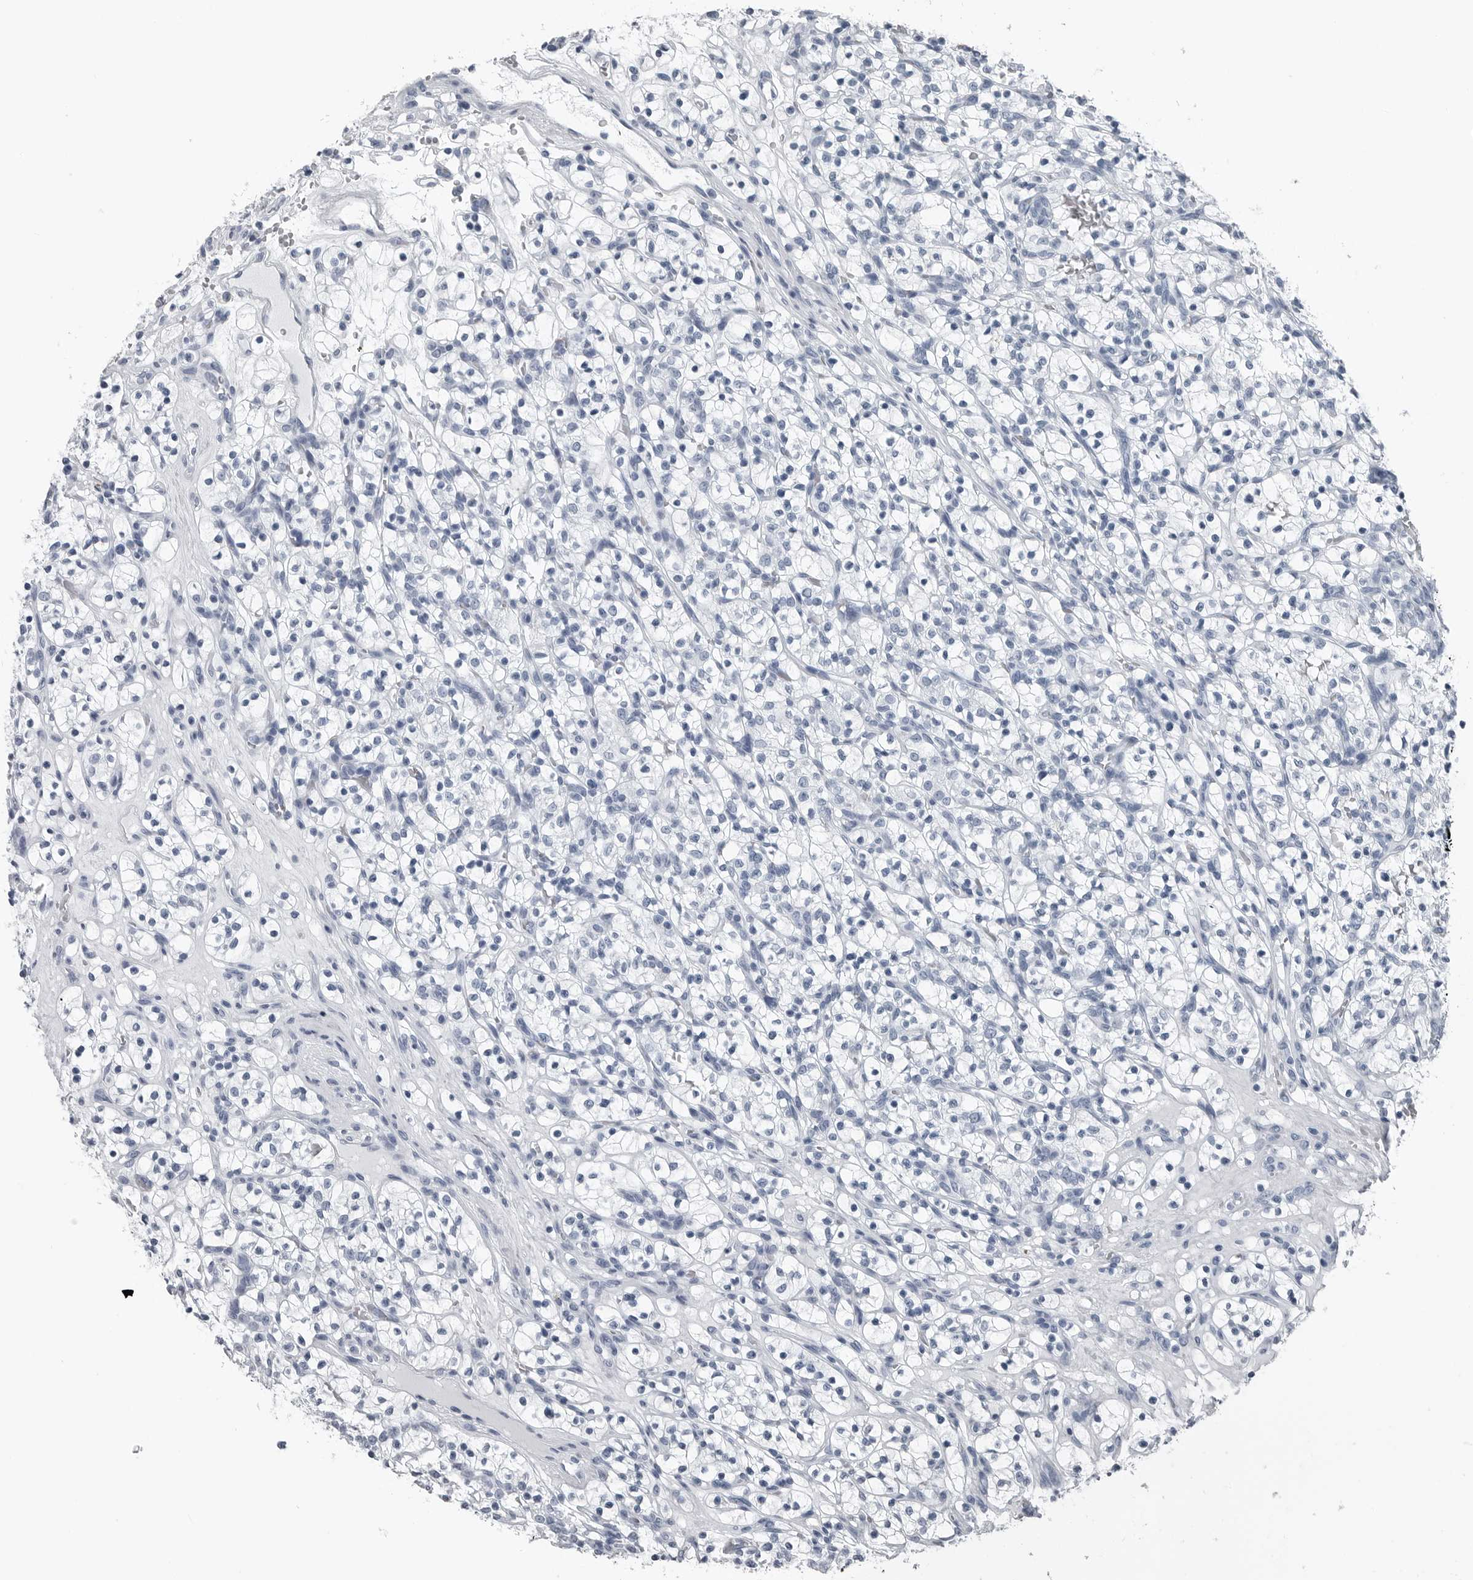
{"staining": {"intensity": "negative", "quantity": "none", "location": "none"}, "tissue": "renal cancer", "cell_type": "Tumor cells", "image_type": "cancer", "snomed": [{"axis": "morphology", "description": "Adenocarcinoma, NOS"}, {"axis": "topography", "description": "Kidney"}], "caption": "Immunohistochemistry image of neoplastic tissue: human adenocarcinoma (renal) stained with DAB exhibits no significant protein positivity in tumor cells.", "gene": "SPINK1", "patient": {"sex": "female", "age": 57}}